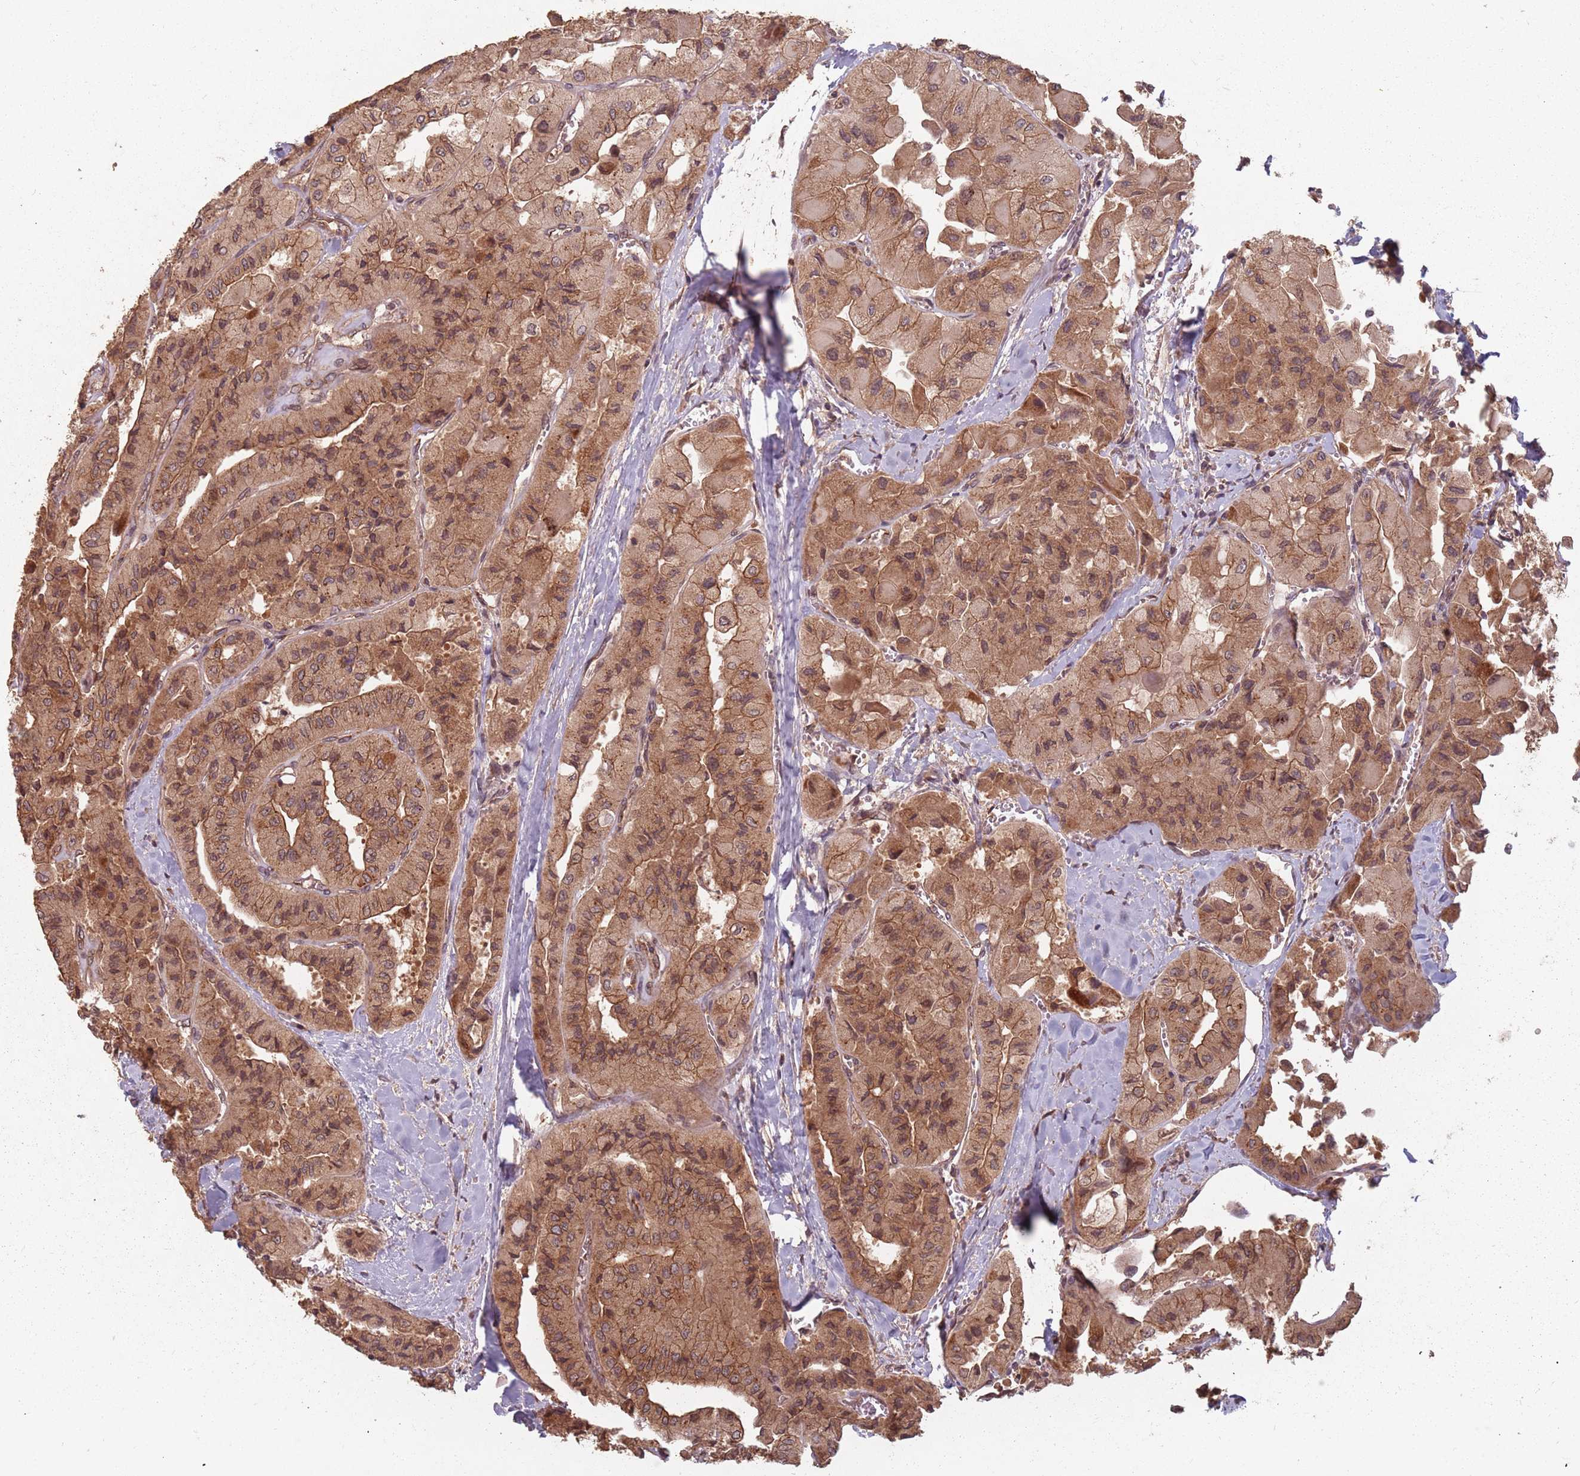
{"staining": {"intensity": "moderate", "quantity": ">75%", "location": "cytoplasmic/membranous"}, "tissue": "thyroid cancer", "cell_type": "Tumor cells", "image_type": "cancer", "snomed": [{"axis": "morphology", "description": "Normal tissue, NOS"}, {"axis": "morphology", "description": "Papillary adenocarcinoma, NOS"}, {"axis": "topography", "description": "Thyroid gland"}], "caption": "Immunohistochemistry (IHC) (DAB (3,3'-diaminobenzidine)) staining of thyroid cancer demonstrates moderate cytoplasmic/membranous protein expression in approximately >75% of tumor cells.", "gene": "C3orf14", "patient": {"sex": "female", "age": 59}}